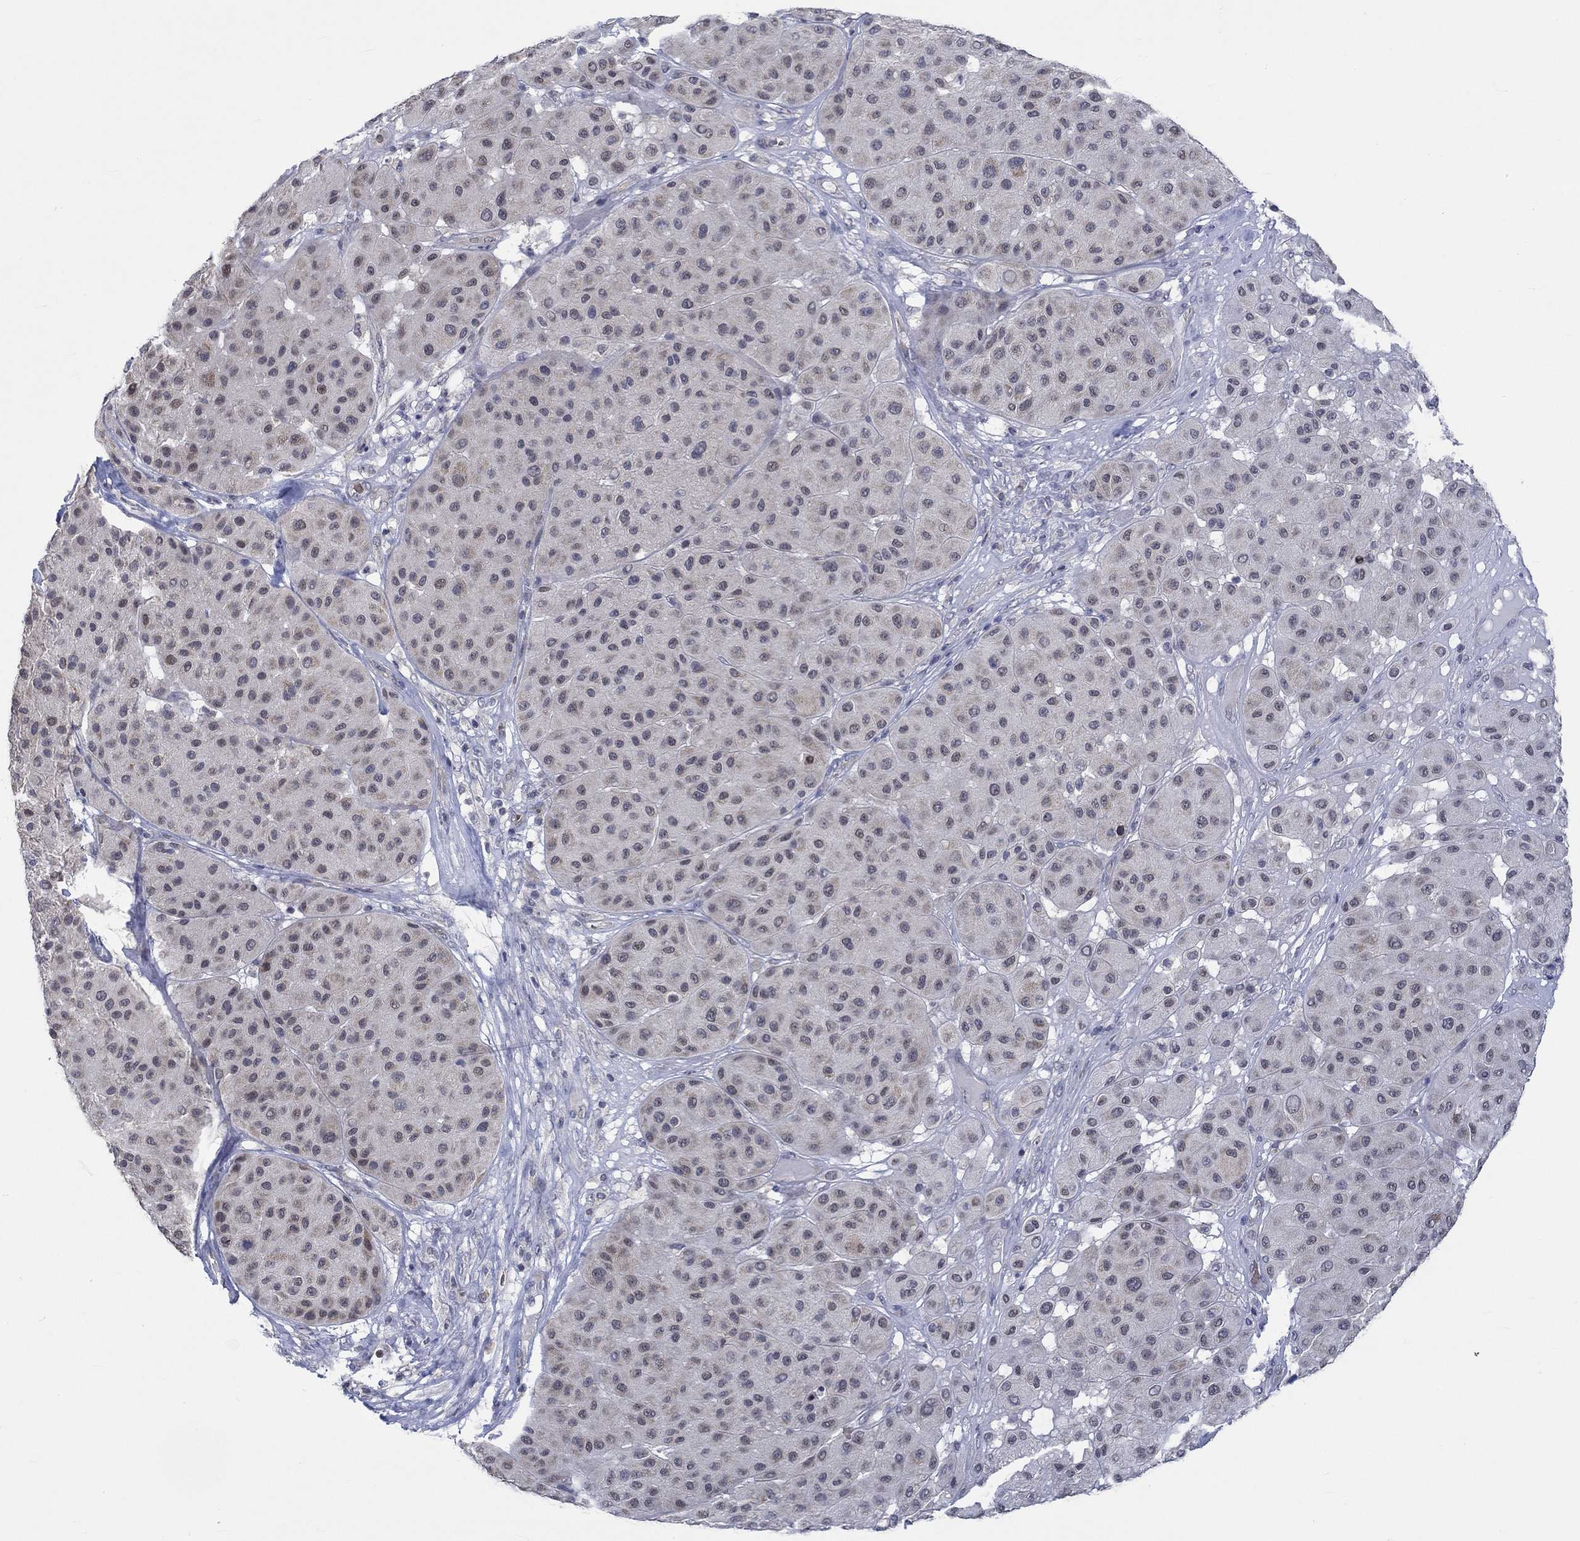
{"staining": {"intensity": "weak", "quantity": "<25%", "location": "cytoplasmic/membranous"}, "tissue": "melanoma", "cell_type": "Tumor cells", "image_type": "cancer", "snomed": [{"axis": "morphology", "description": "Malignant melanoma, Metastatic site"}, {"axis": "topography", "description": "Smooth muscle"}], "caption": "DAB immunohistochemical staining of human malignant melanoma (metastatic site) displays no significant staining in tumor cells.", "gene": "WASF1", "patient": {"sex": "male", "age": 41}}